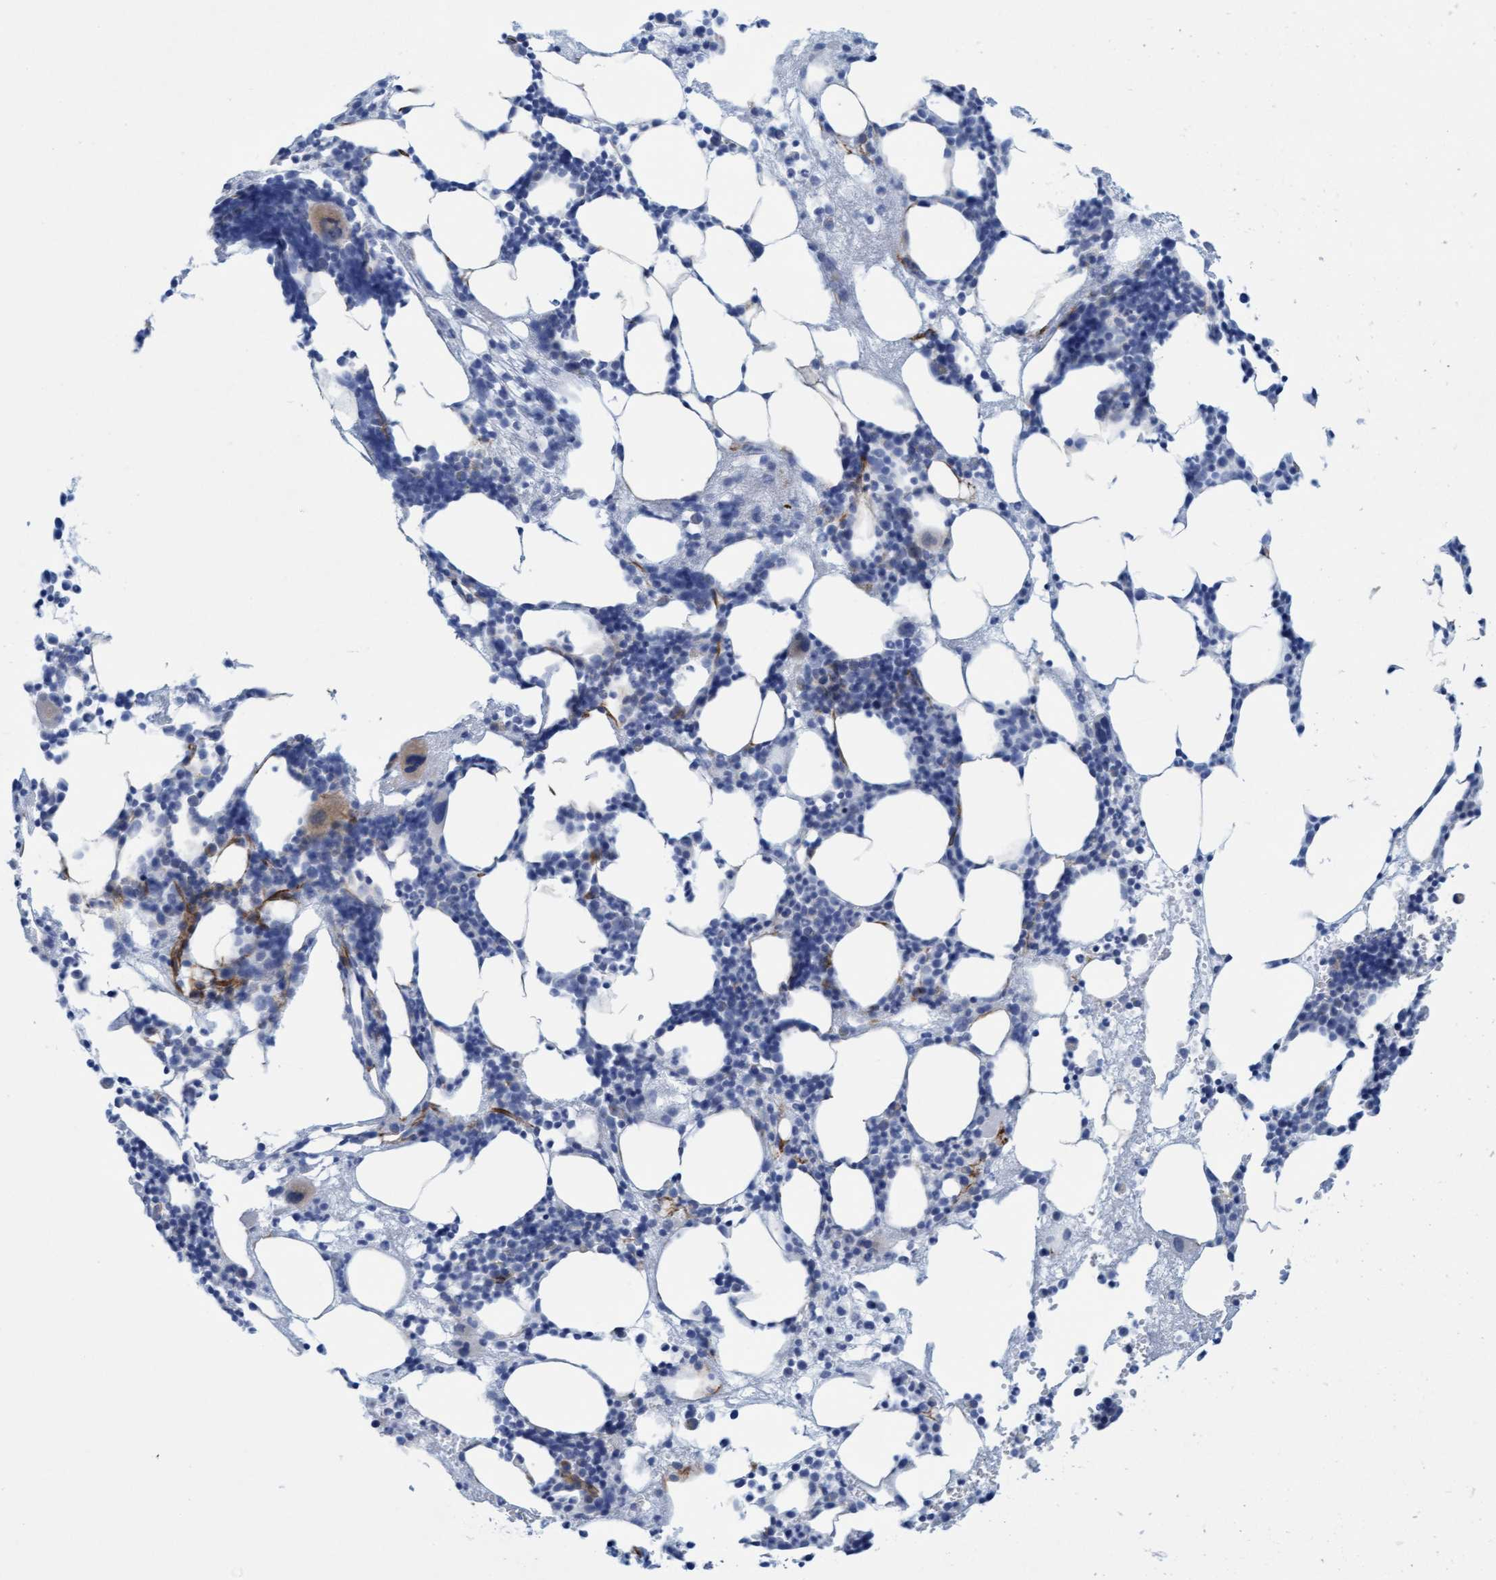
{"staining": {"intensity": "negative", "quantity": "none", "location": "none"}, "tissue": "bone marrow", "cell_type": "Hematopoietic cells", "image_type": "normal", "snomed": [{"axis": "morphology", "description": "Normal tissue, NOS"}, {"axis": "morphology", "description": "Inflammation, NOS"}, {"axis": "topography", "description": "Bone marrow"}], "caption": "The photomicrograph demonstrates no staining of hematopoietic cells in benign bone marrow.", "gene": "MTFR1", "patient": {"sex": "female", "age": 67}}